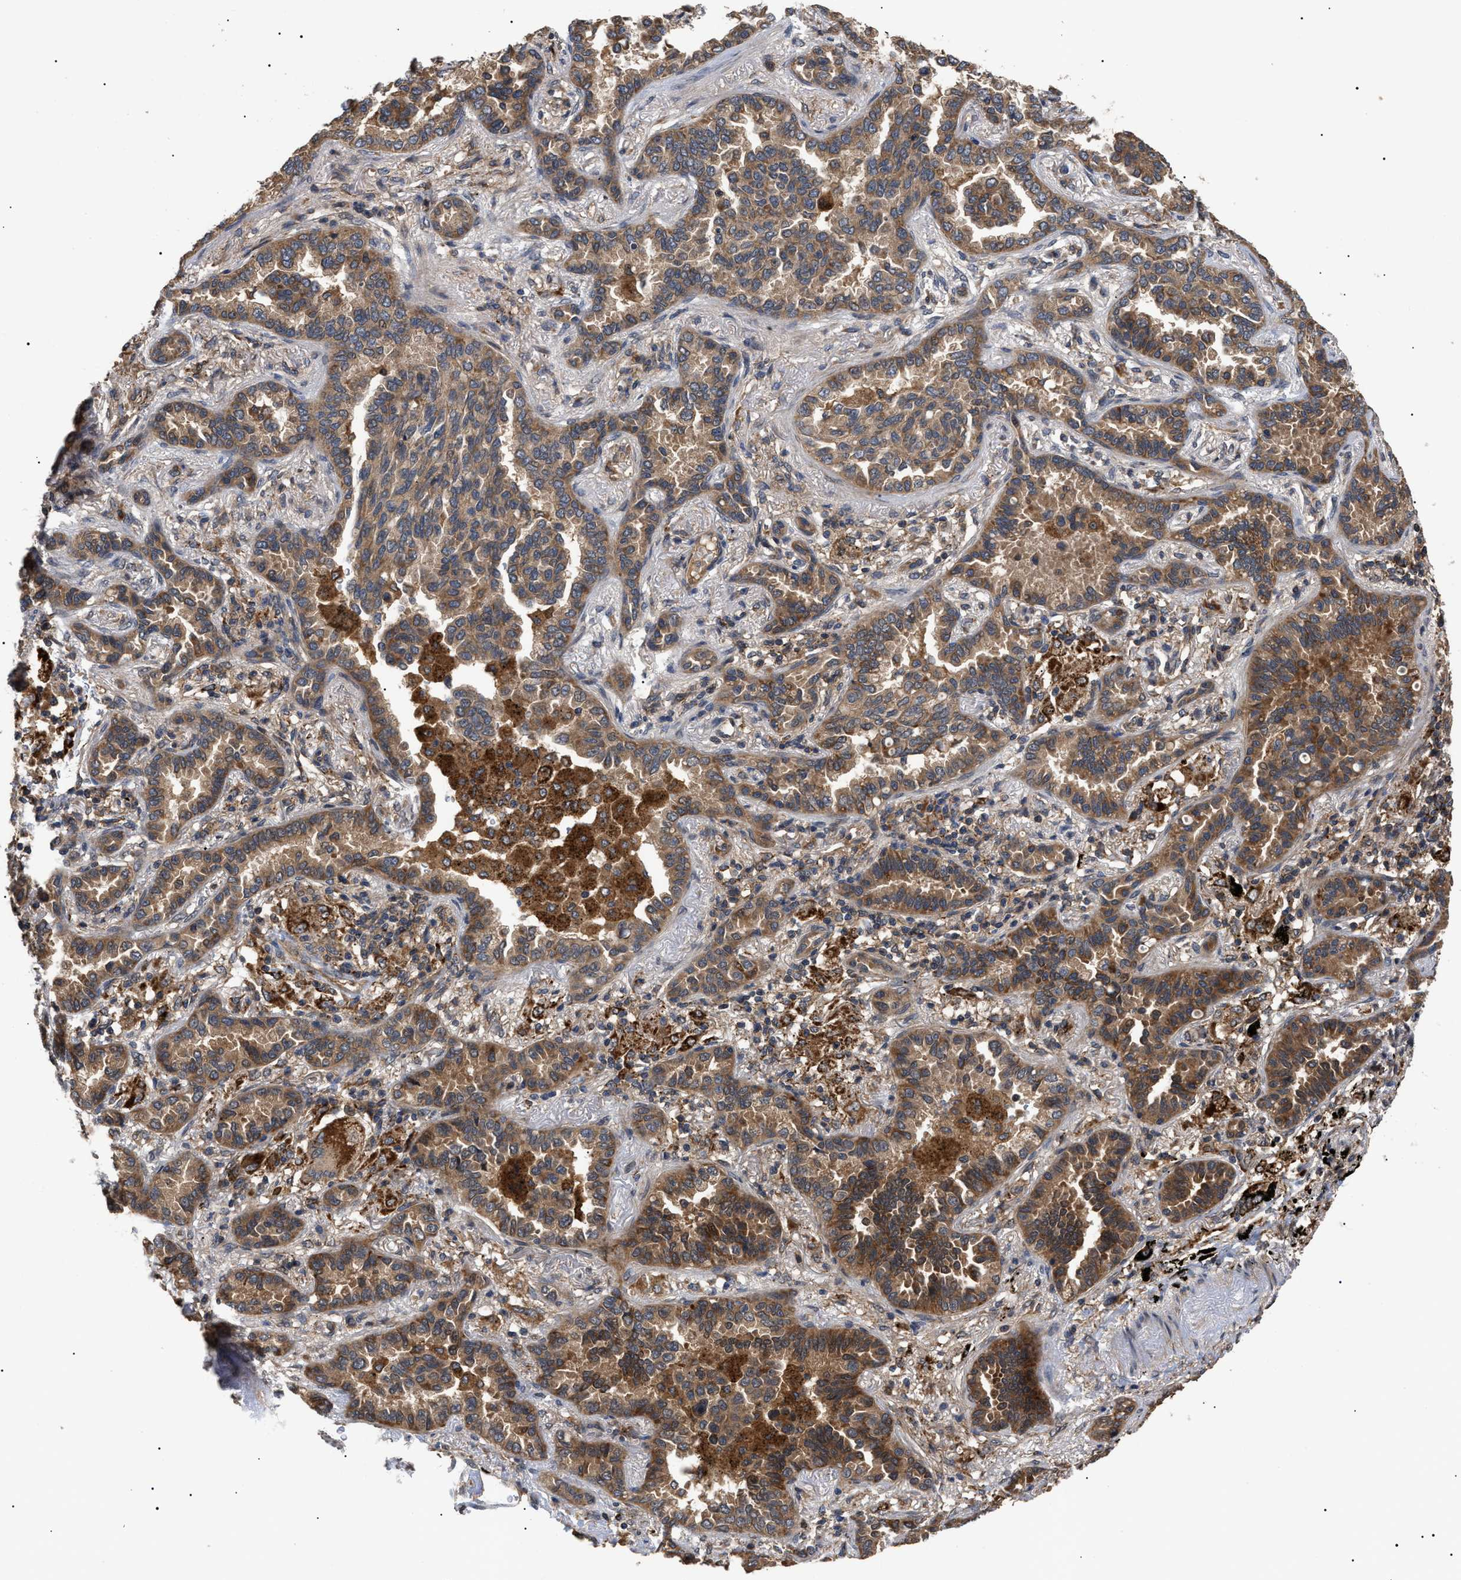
{"staining": {"intensity": "moderate", "quantity": ">75%", "location": "cytoplasmic/membranous"}, "tissue": "lung cancer", "cell_type": "Tumor cells", "image_type": "cancer", "snomed": [{"axis": "morphology", "description": "Normal tissue, NOS"}, {"axis": "morphology", "description": "Adenocarcinoma, NOS"}, {"axis": "topography", "description": "Lung"}], "caption": "Moderate cytoplasmic/membranous staining for a protein is present in about >75% of tumor cells of lung cancer (adenocarcinoma) using IHC.", "gene": "ASTL", "patient": {"sex": "male", "age": 59}}